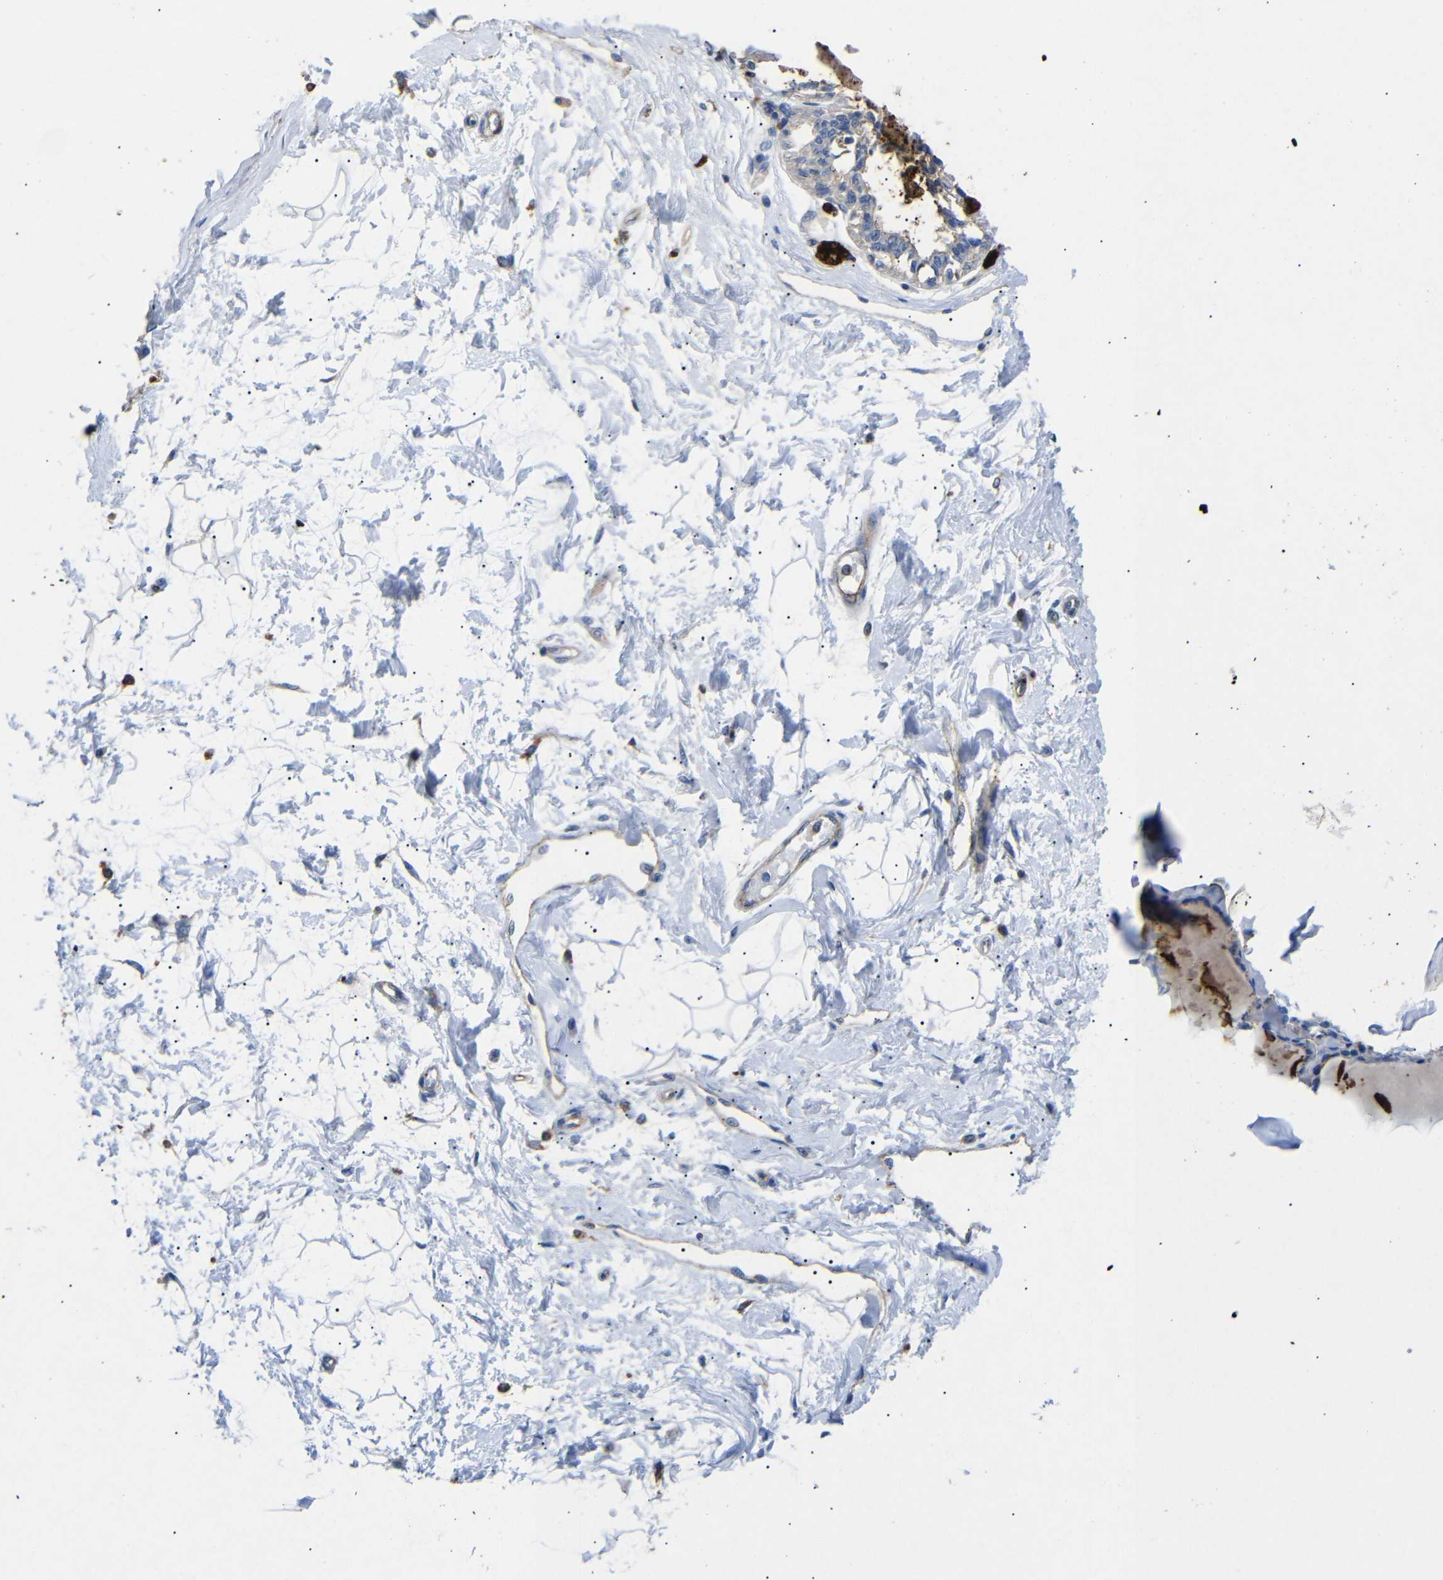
{"staining": {"intensity": "negative", "quantity": "none", "location": "none"}, "tissue": "breast", "cell_type": "Adipocytes", "image_type": "normal", "snomed": [{"axis": "morphology", "description": "Normal tissue, NOS"}, {"axis": "topography", "description": "Breast"}], "caption": "This is an immunohistochemistry micrograph of benign human breast. There is no positivity in adipocytes.", "gene": "SDCBP", "patient": {"sex": "female", "age": 45}}